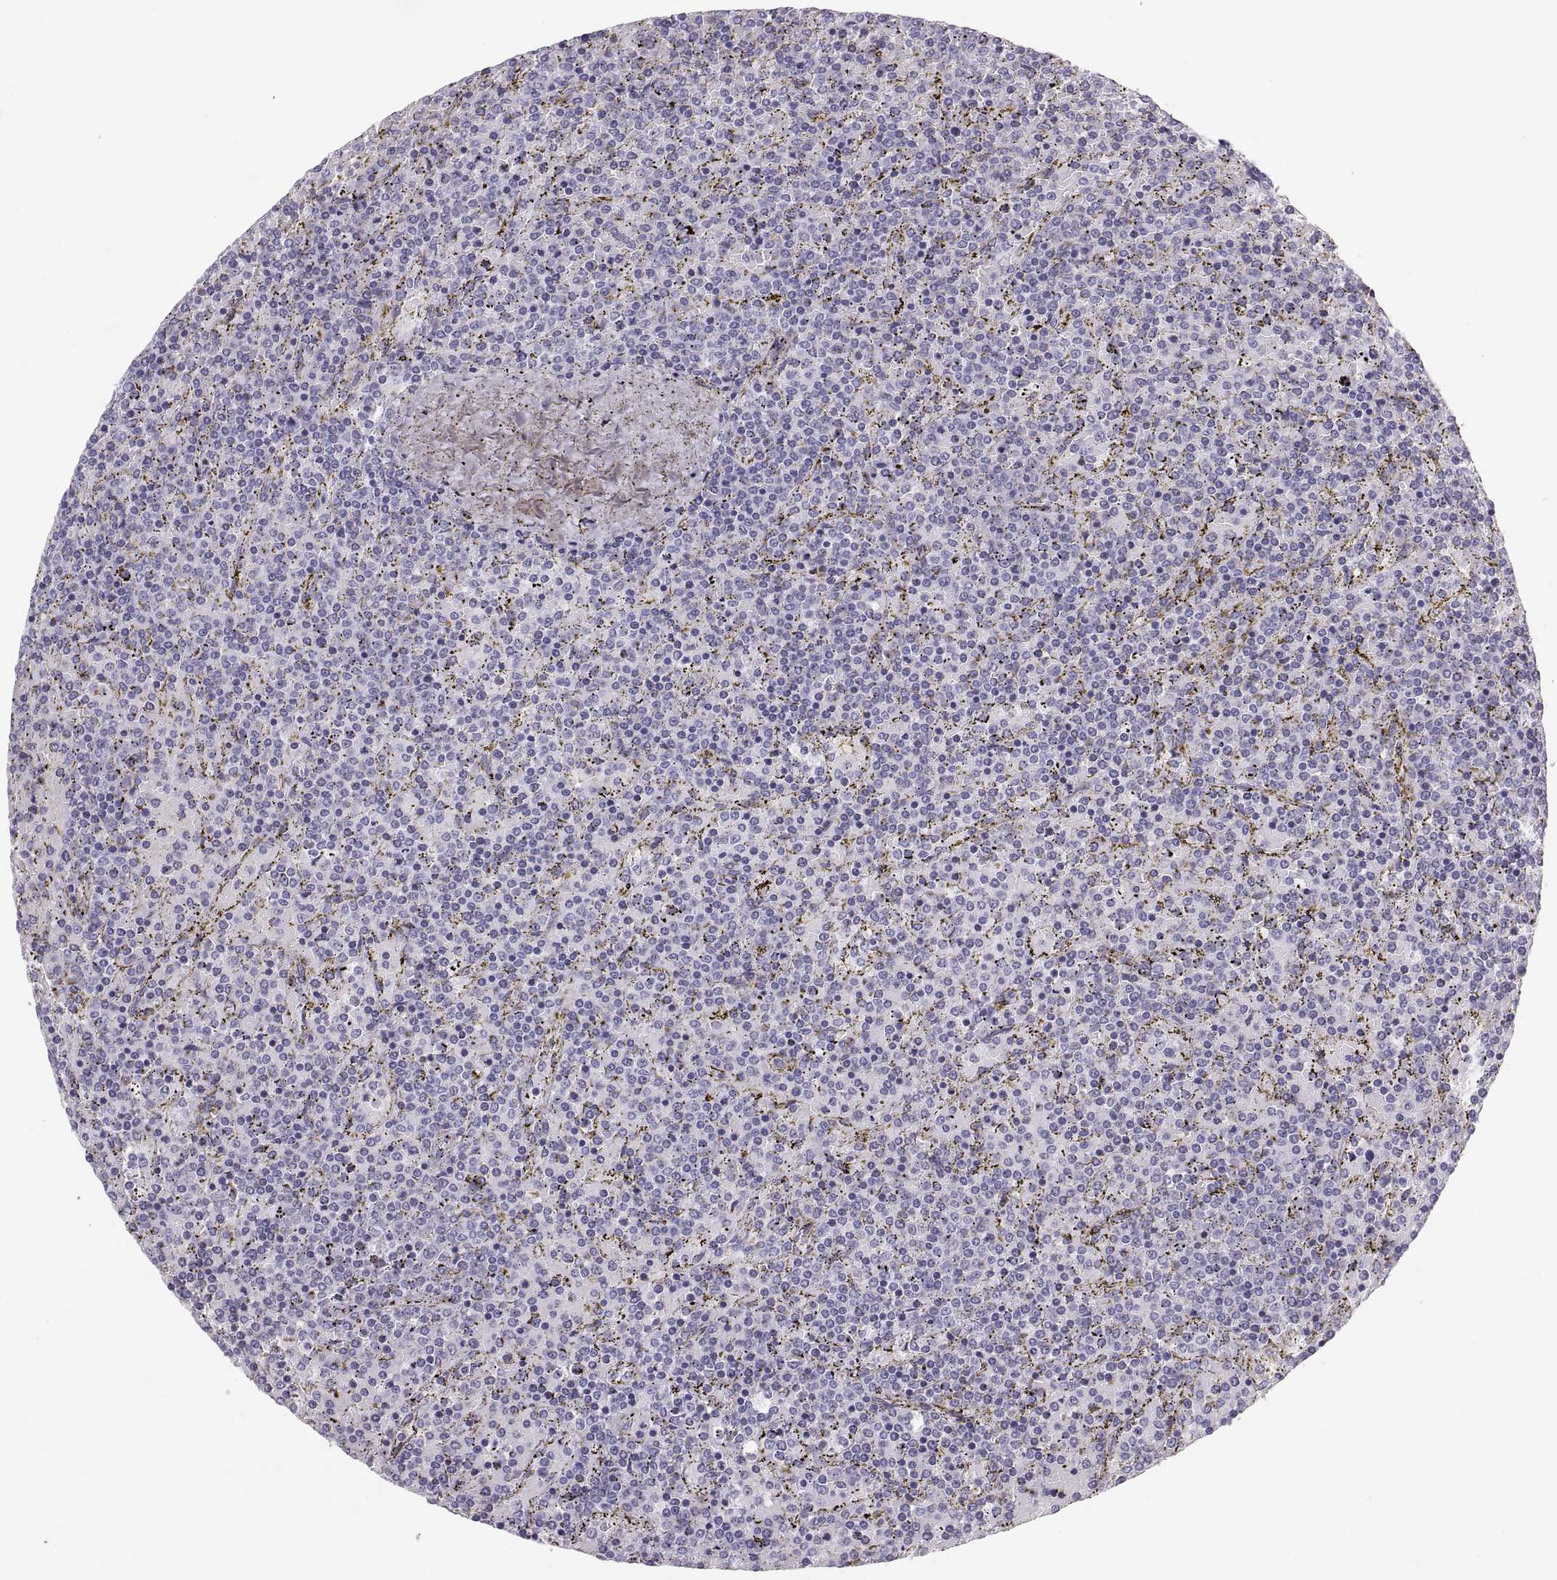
{"staining": {"intensity": "negative", "quantity": "none", "location": "none"}, "tissue": "lymphoma", "cell_type": "Tumor cells", "image_type": "cancer", "snomed": [{"axis": "morphology", "description": "Malignant lymphoma, non-Hodgkin's type, Low grade"}, {"axis": "topography", "description": "Spleen"}], "caption": "This is a micrograph of IHC staining of malignant lymphoma, non-Hodgkin's type (low-grade), which shows no positivity in tumor cells.", "gene": "SLC22A6", "patient": {"sex": "female", "age": 77}}